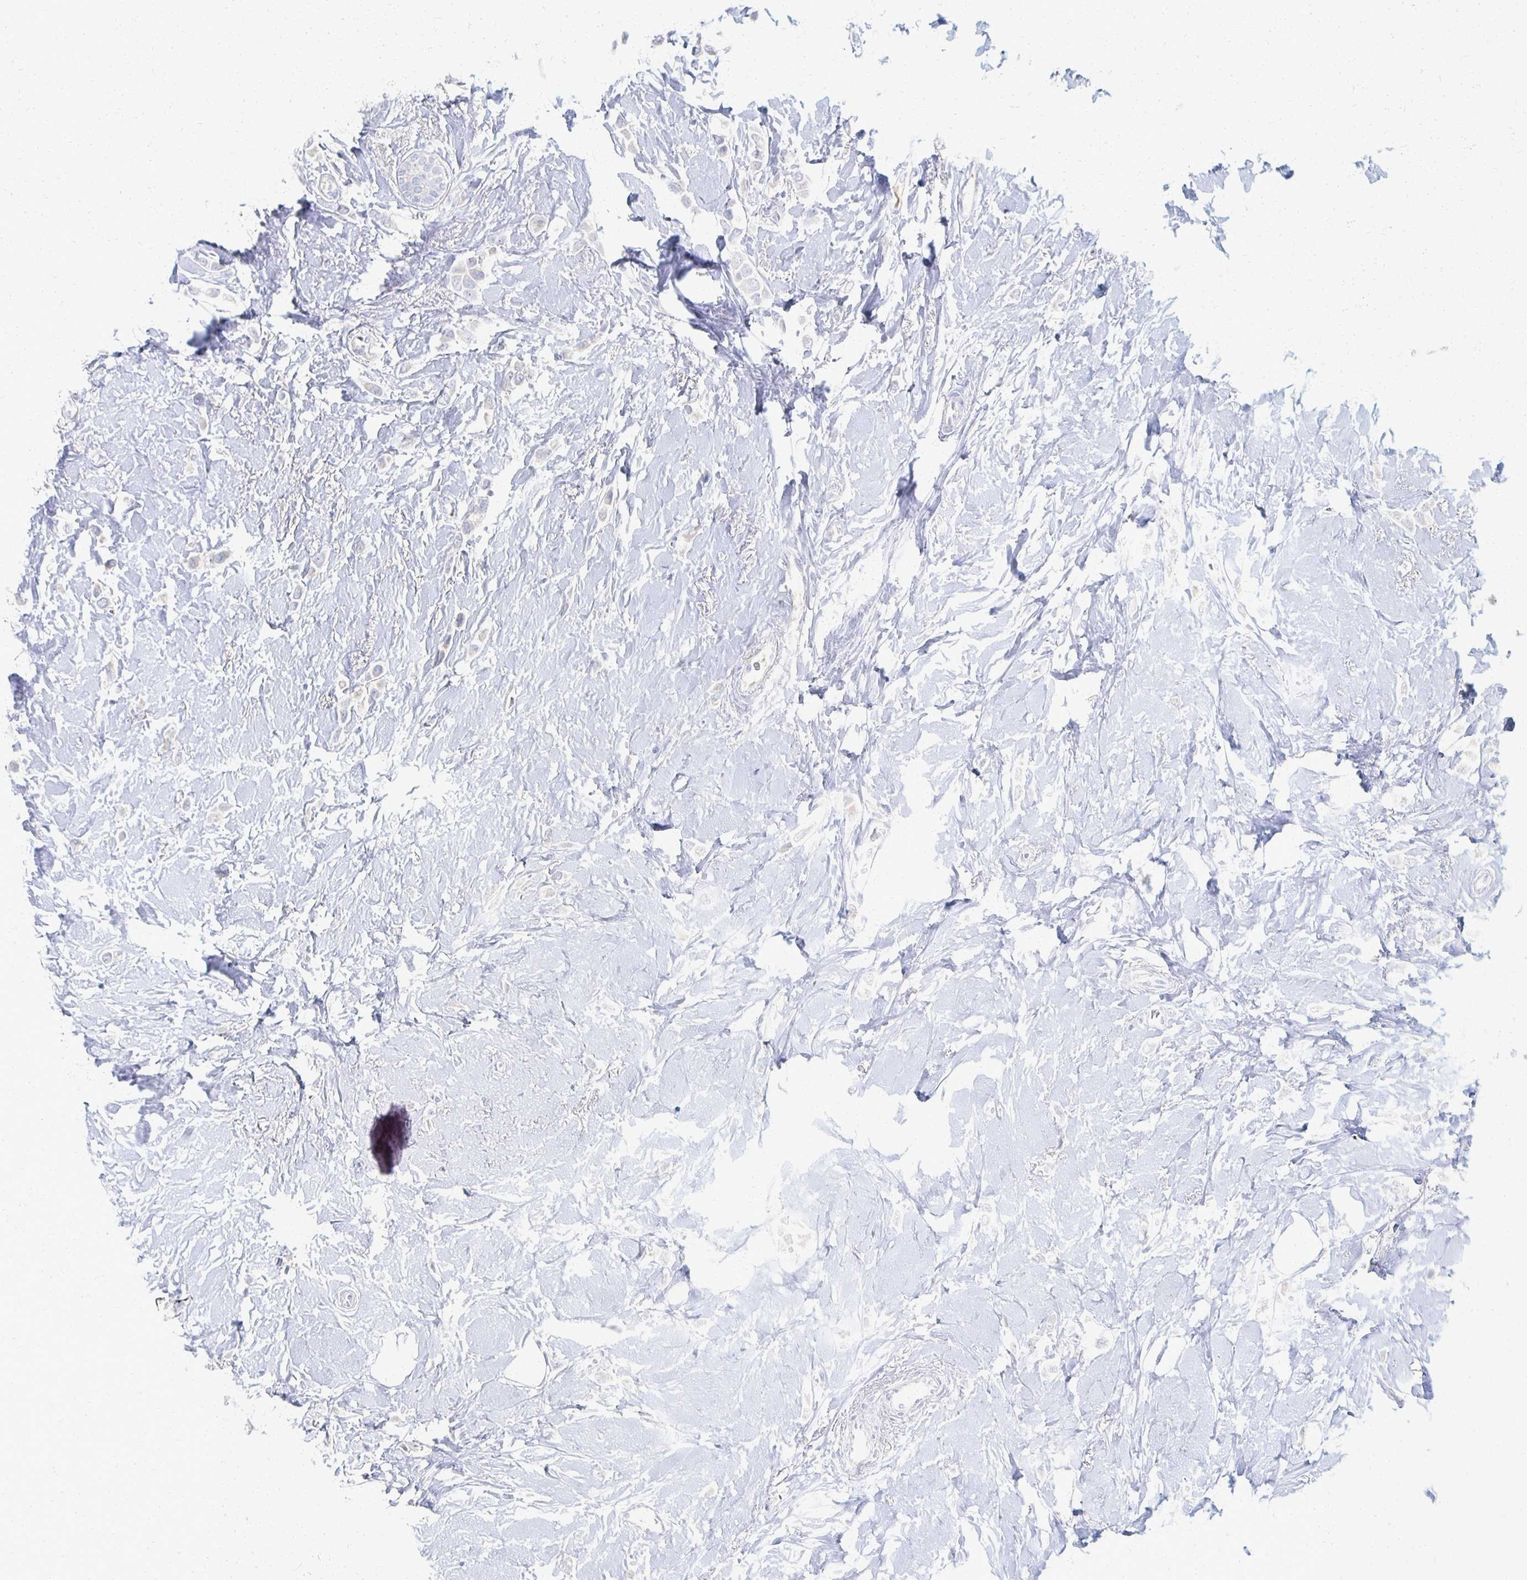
{"staining": {"intensity": "negative", "quantity": "none", "location": "none"}, "tissue": "breast cancer", "cell_type": "Tumor cells", "image_type": "cancer", "snomed": [{"axis": "morphology", "description": "Lobular carcinoma"}, {"axis": "topography", "description": "Breast"}], "caption": "An IHC histopathology image of breast lobular carcinoma is shown. There is no staining in tumor cells of breast lobular carcinoma.", "gene": "PRR20A", "patient": {"sex": "female", "age": 66}}